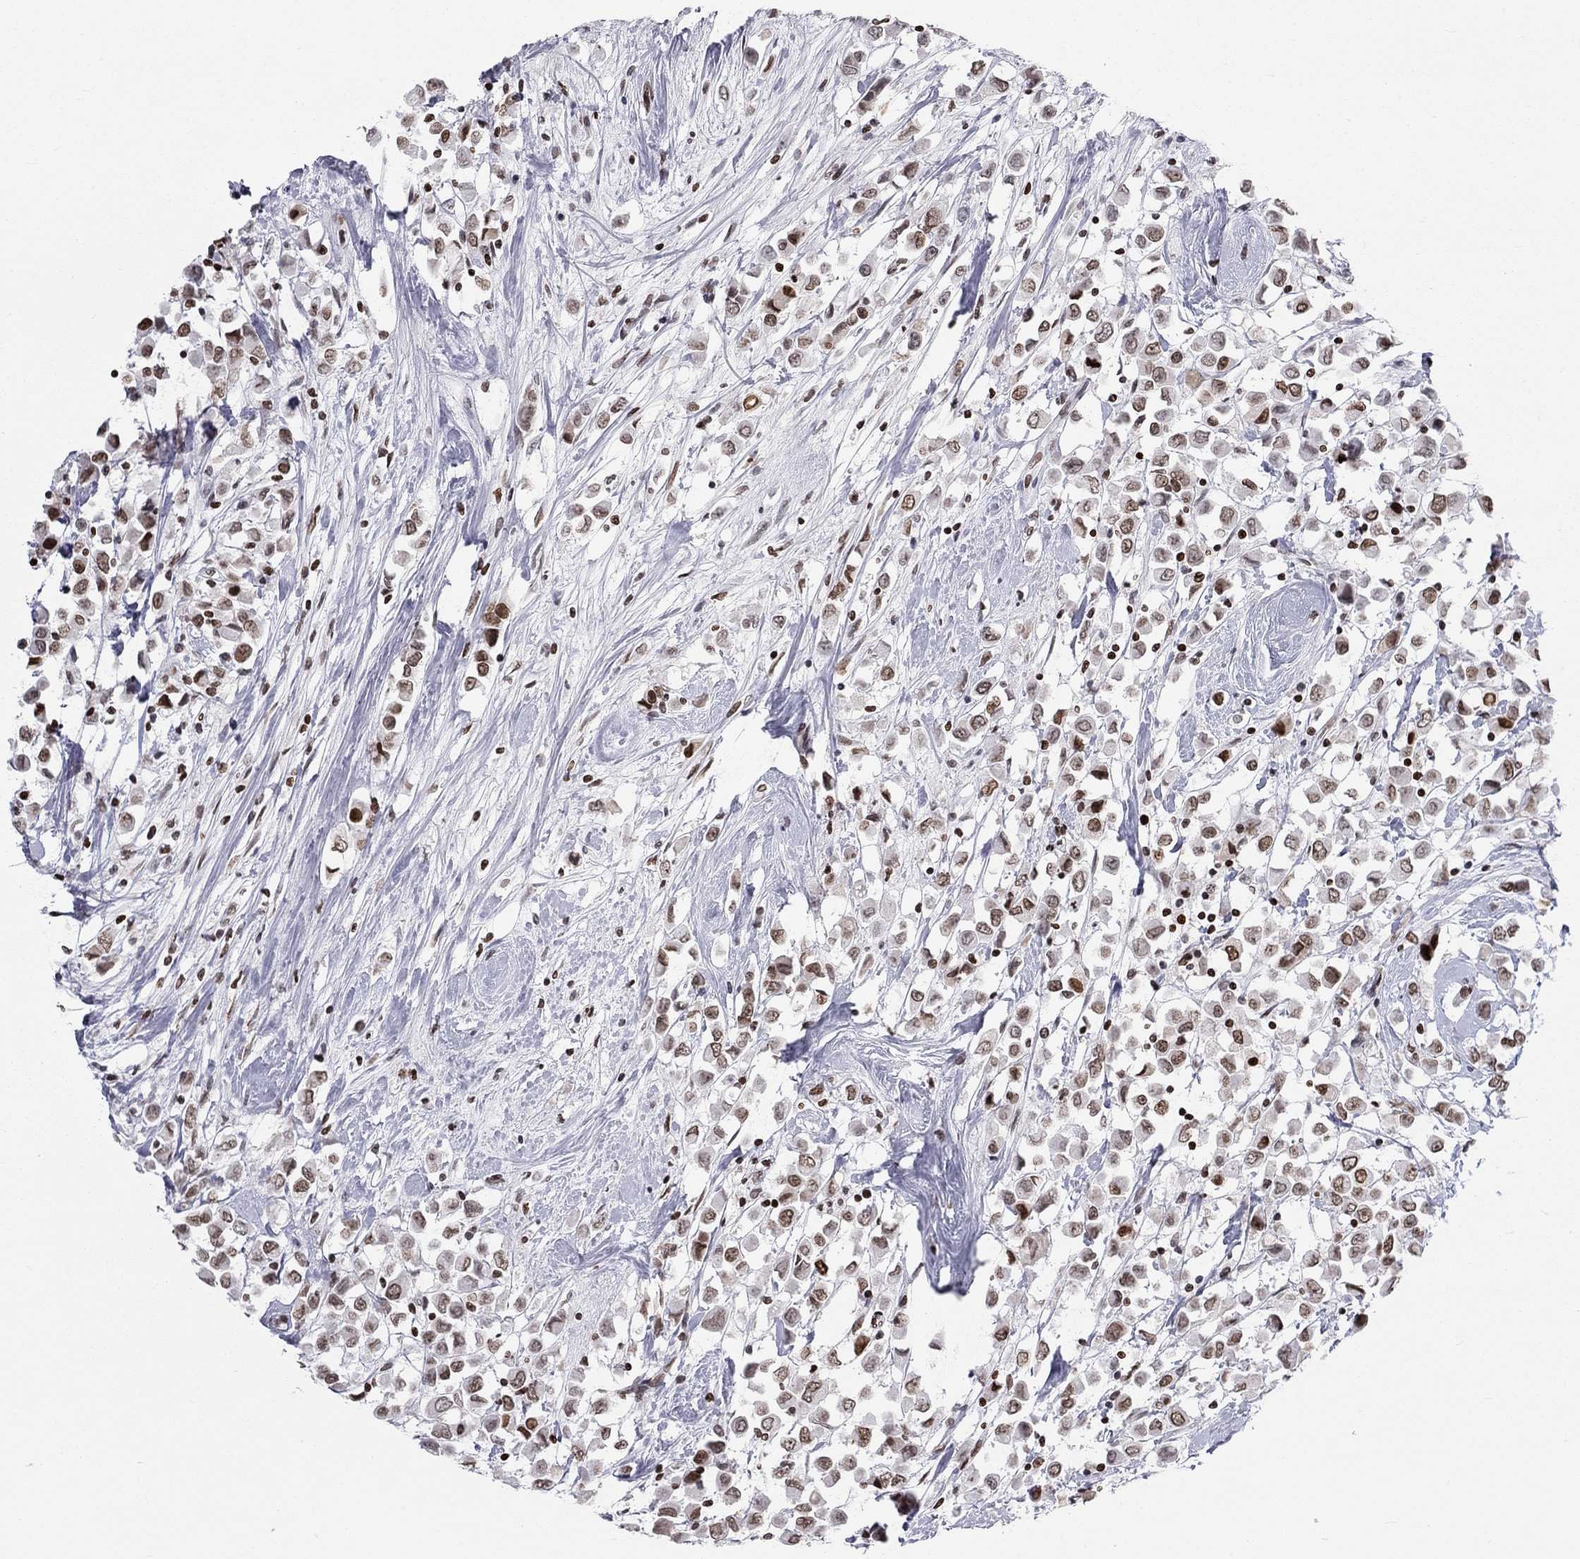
{"staining": {"intensity": "moderate", "quantity": "25%-75%", "location": "nuclear"}, "tissue": "breast cancer", "cell_type": "Tumor cells", "image_type": "cancer", "snomed": [{"axis": "morphology", "description": "Duct carcinoma"}, {"axis": "topography", "description": "Breast"}], "caption": "Immunohistochemistry (DAB) staining of breast cancer (invasive ductal carcinoma) reveals moderate nuclear protein staining in approximately 25%-75% of tumor cells.", "gene": "H2AX", "patient": {"sex": "female", "age": 61}}